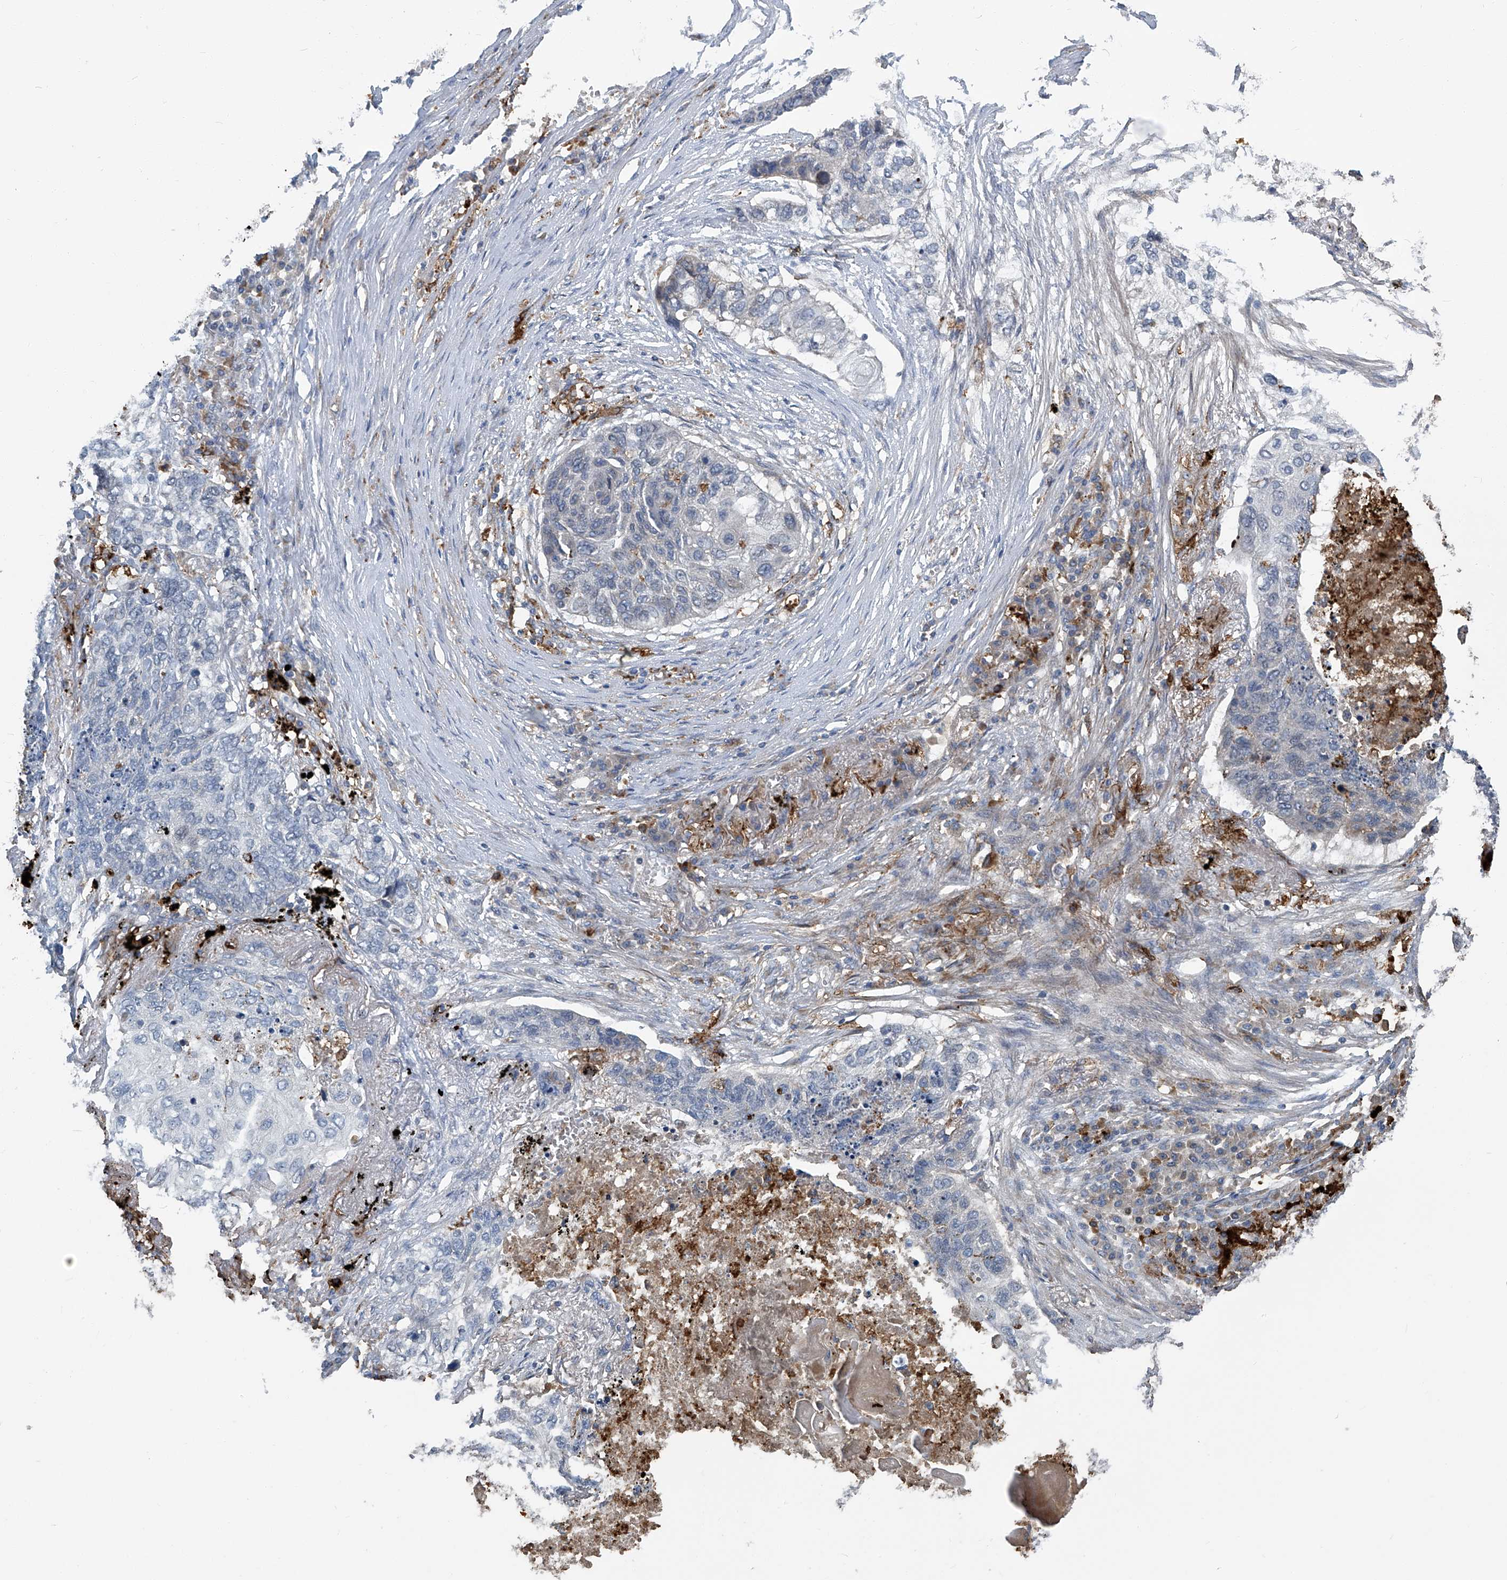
{"staining": {"intensity": "negative", "quantity": "none", "location": "none"}, "tissue": "lung cancer", "cell_type": "Tumor cells", "image_type": "cancer", "snomed": [{"axis": "morphology", "description": "Squamous cell carcinoma, NOS"}, {"axis": "topography", "description": "Lung"}], "caption": "IHC of squamous cell carcinoma (lung) shows no expression in tumor cells.", "gene": "FAM167A", "patient": {"sex": "female", "age": 63}}